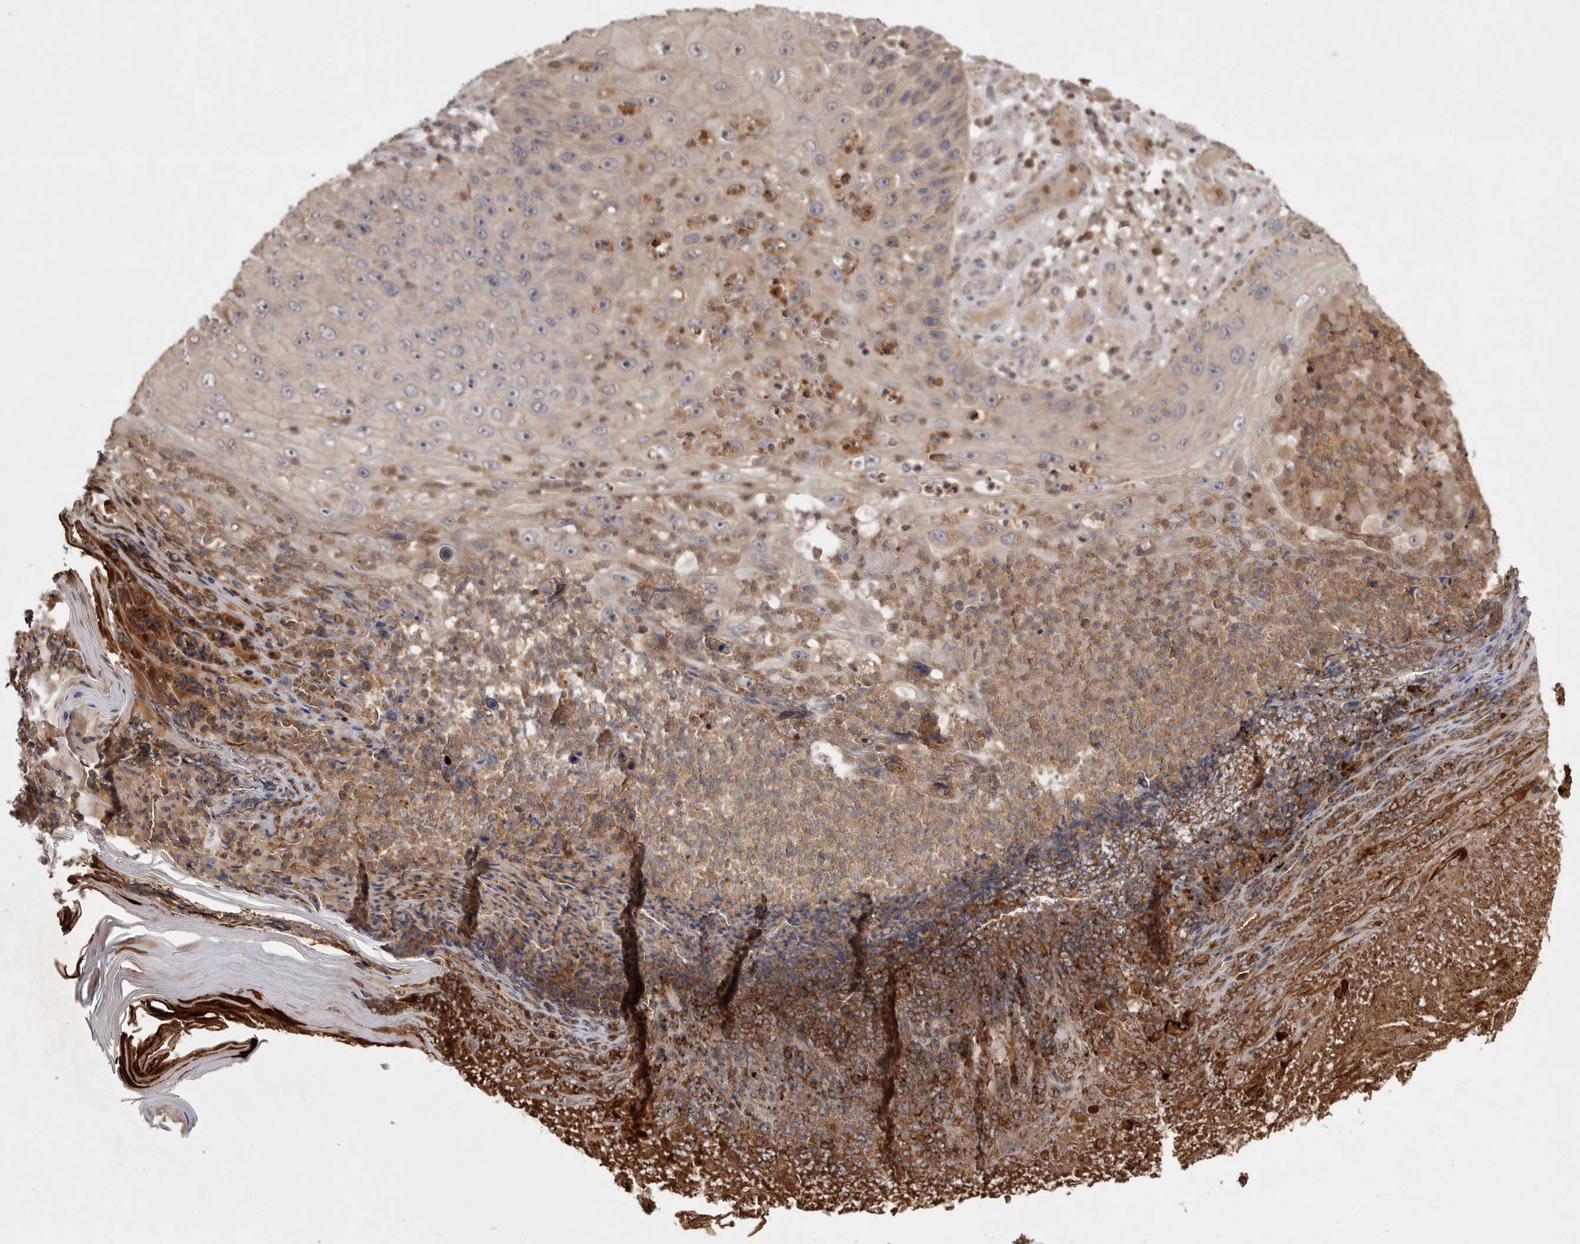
{"staining": {"intensity": "moderate", "quantity": "25%-75%", "location": "cytoplasmic/membranous"}, "tissue": "skin cancer", "cell_type": "Tumor cells", "image_type": "cancer", "snomed": [{"axis": "morphology", "description": "Squamous cell carcinoma, NOS"}, {"axis": "topography", "description": "Skin"}], "caption": "Brown immunohistochemical staining in human skin squamous cell carcinoma reveals moderate cytoplasmic/membranous expression in about 25%-75% of tumor cells.", "gene": "VN1R4", "patient": {"sex": "female", "age": 88}}